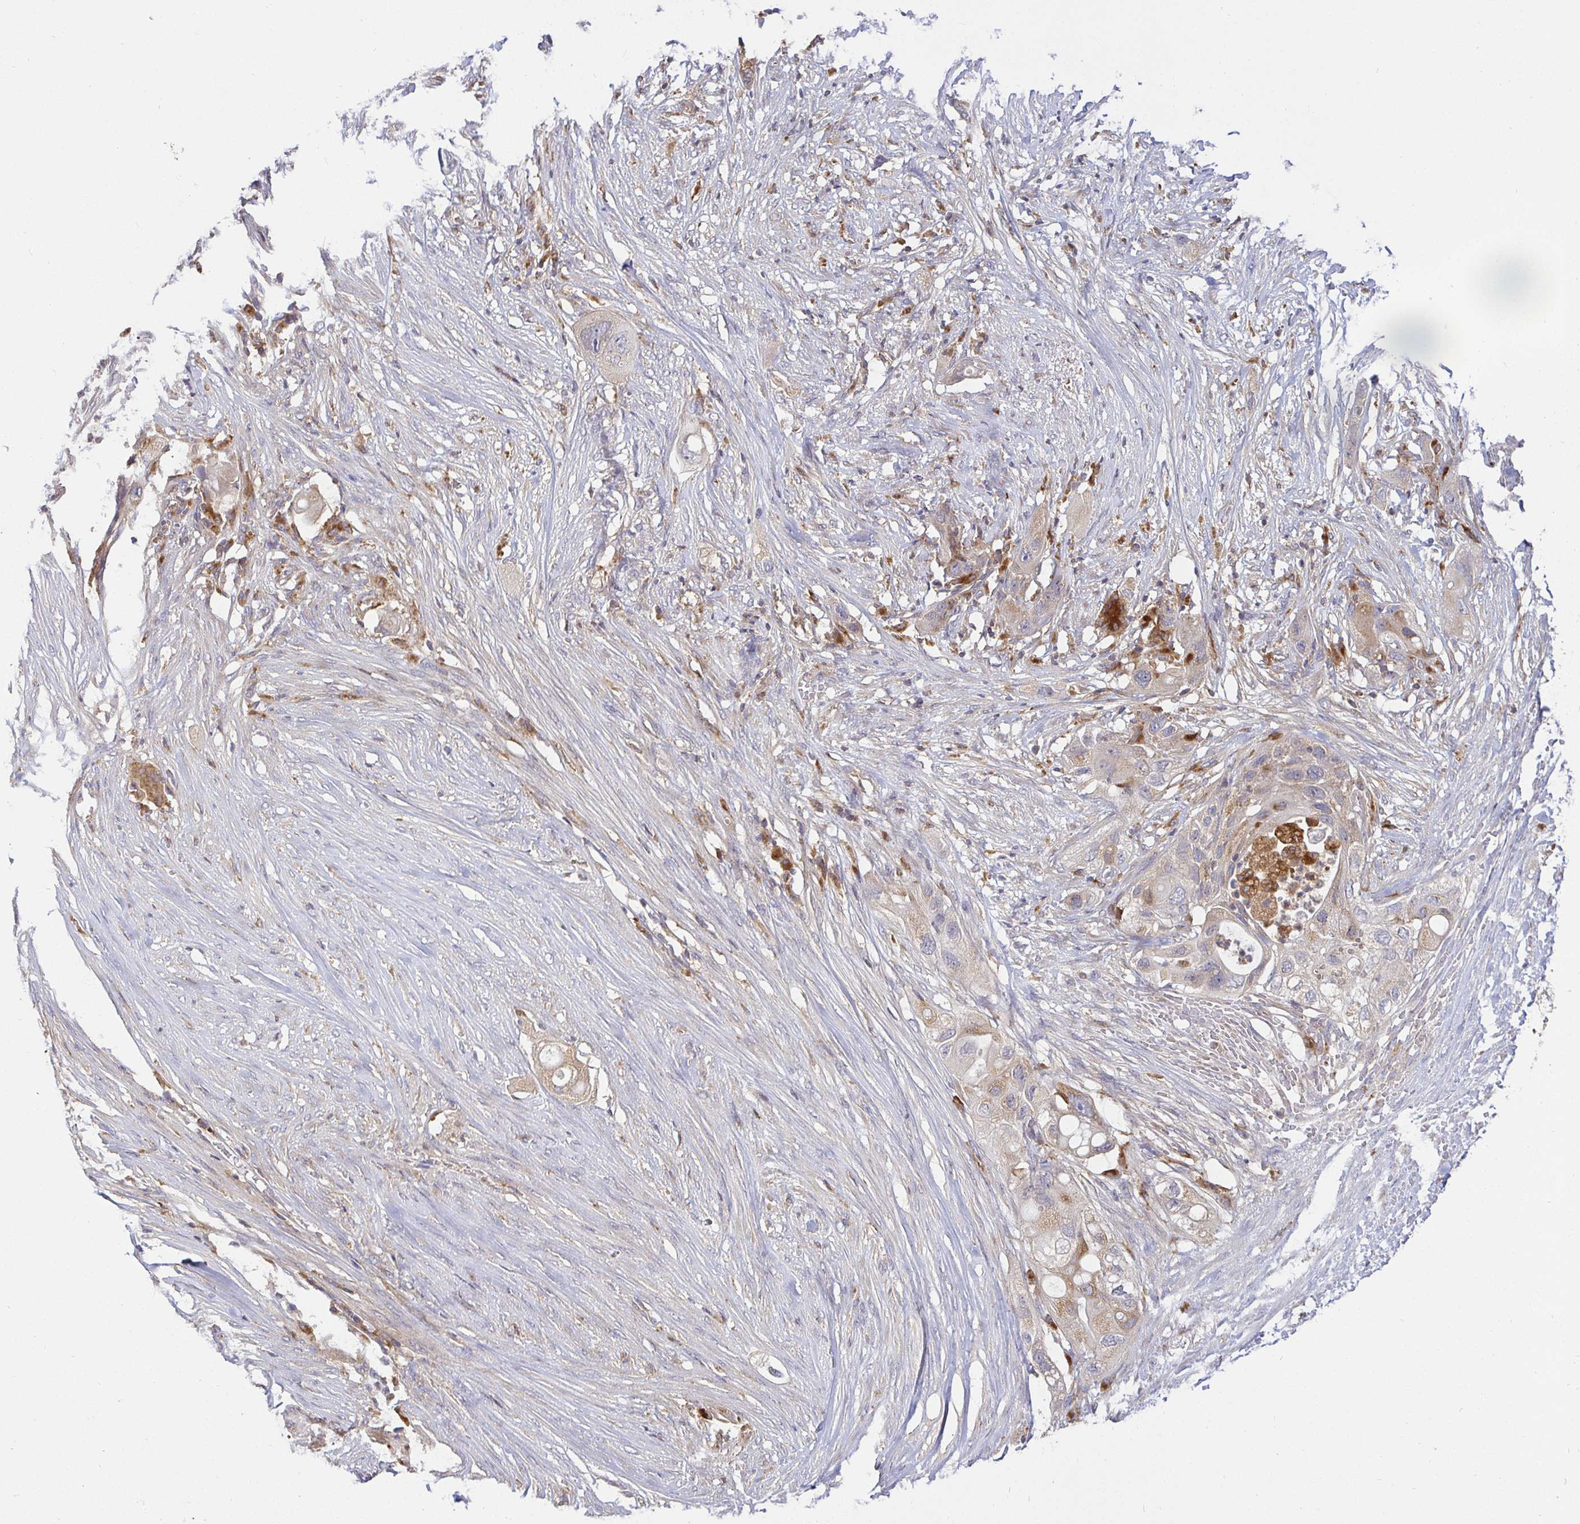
{"staining": {"intensity": "weak", "quantity": "25%-75%", "location": "cytoplasmic/membranous"}, "tissue": "pancreatic cancer", "cell_type": "Tumor cells", "image_type": "cancer", "snomed": [{"axis": "morphology", "description": "Adenocarcinoma, NOS"}, {"axis": "topography", "description": "Pancreas"}], "caption": "A high-resolution histopathology image shows immunohistochemistry (IHC) staining of pancreatic cancer (adenocarcinoma), which exhibits weak cytoplasmic/membranous positivity in approximately 25%-75% of tumor cells.", "gene": "ATP6V1F", "patient": {"sex": "female", "age": 72}}